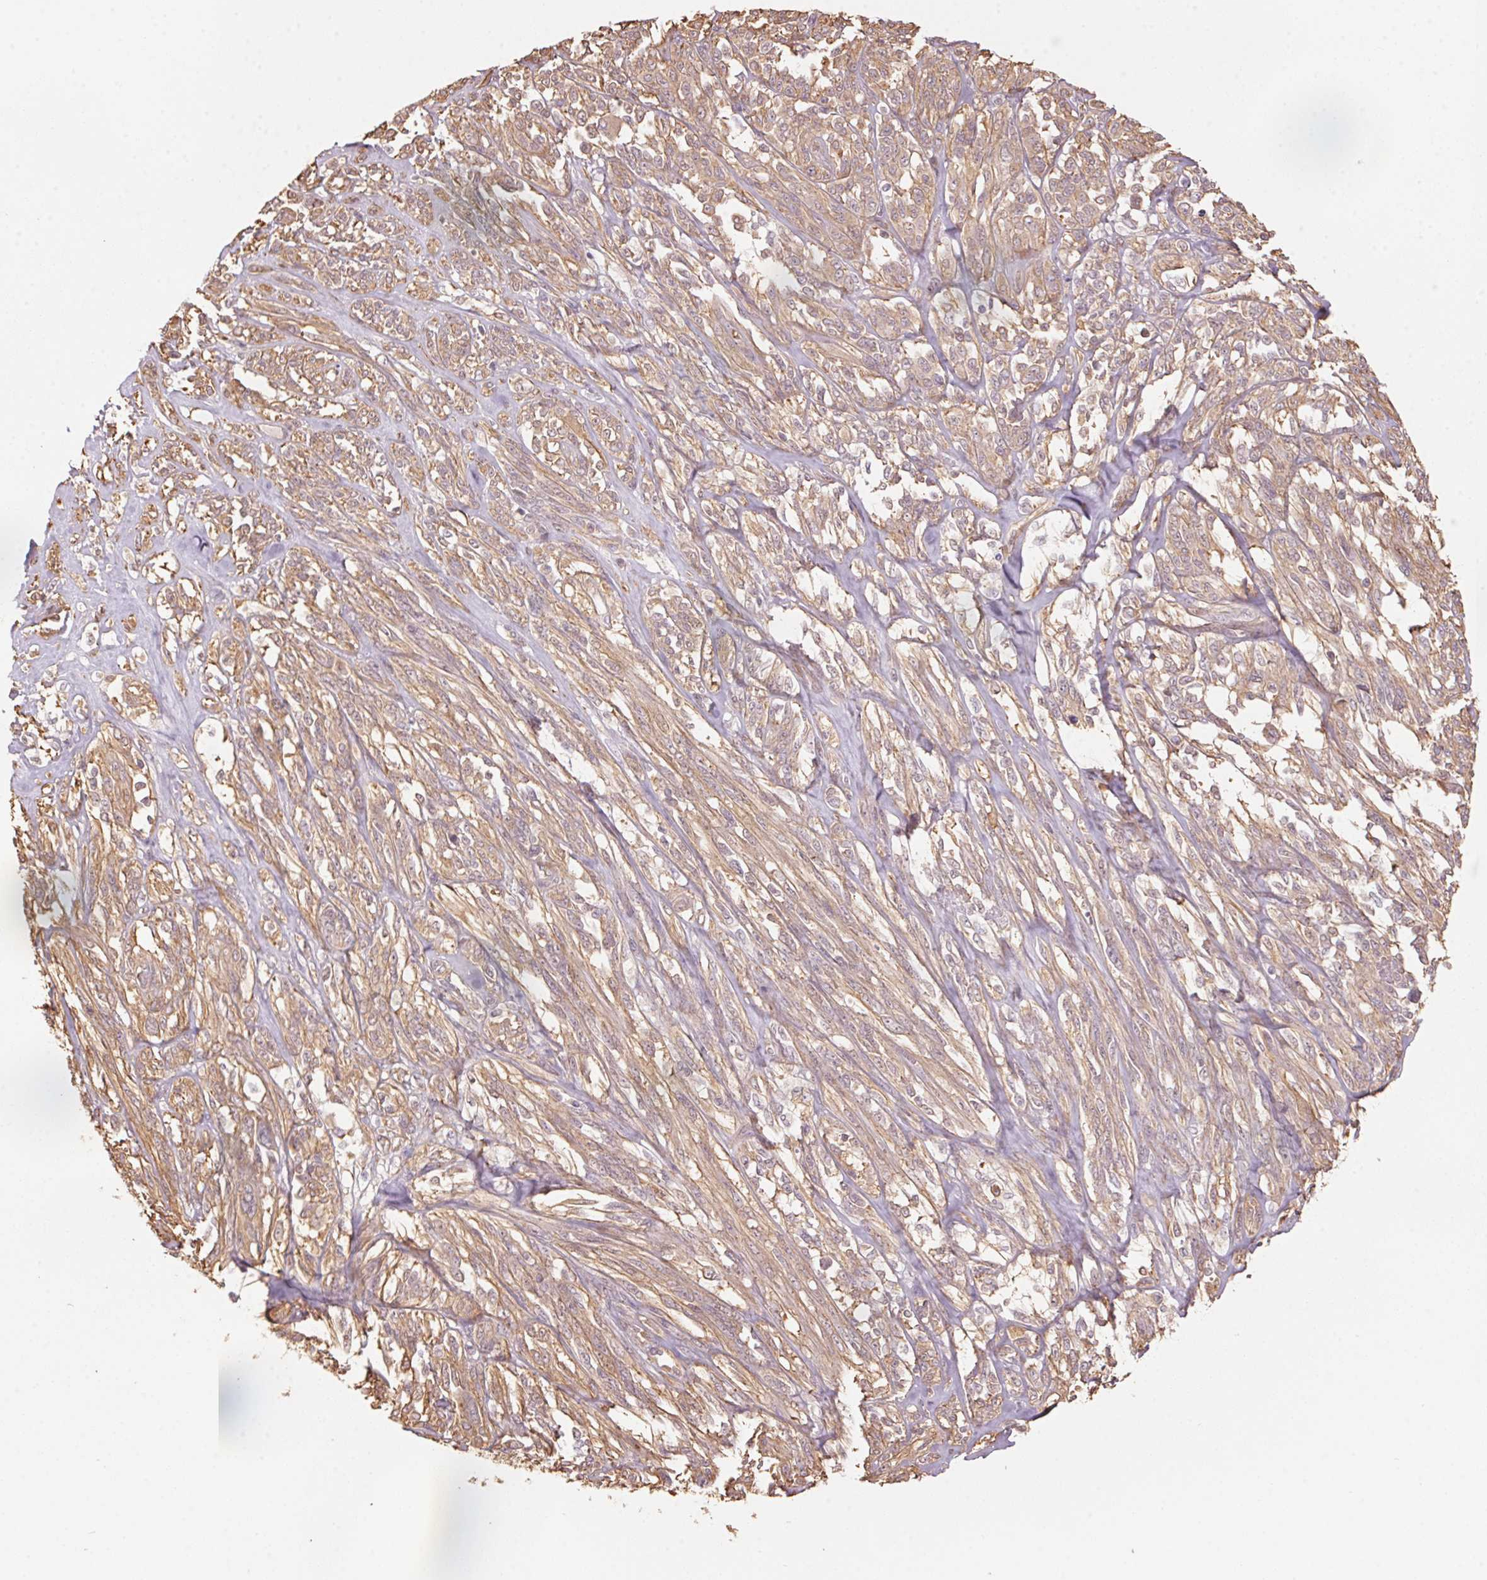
{"staining": {"intensity": "weak", "quantity": ">75%", "location": "cytoplasmic/membranous"}, "tissue": "melanoma", "cell_type": "Tumor cells", "image_type": "cancer", "snomed": [{"axis": "morphology", "description": "Malignant melanoma, NOS"}, {"axis": "topography", "description": "Skin"}], "caption": "DAB immunohistochemical staining of melanoma exhibits weak cytoplasmic/membranous protein expression in about >75% of tumor cells.", "gene": "QDPR", "patient": {"sex": "female", "age": 91}}